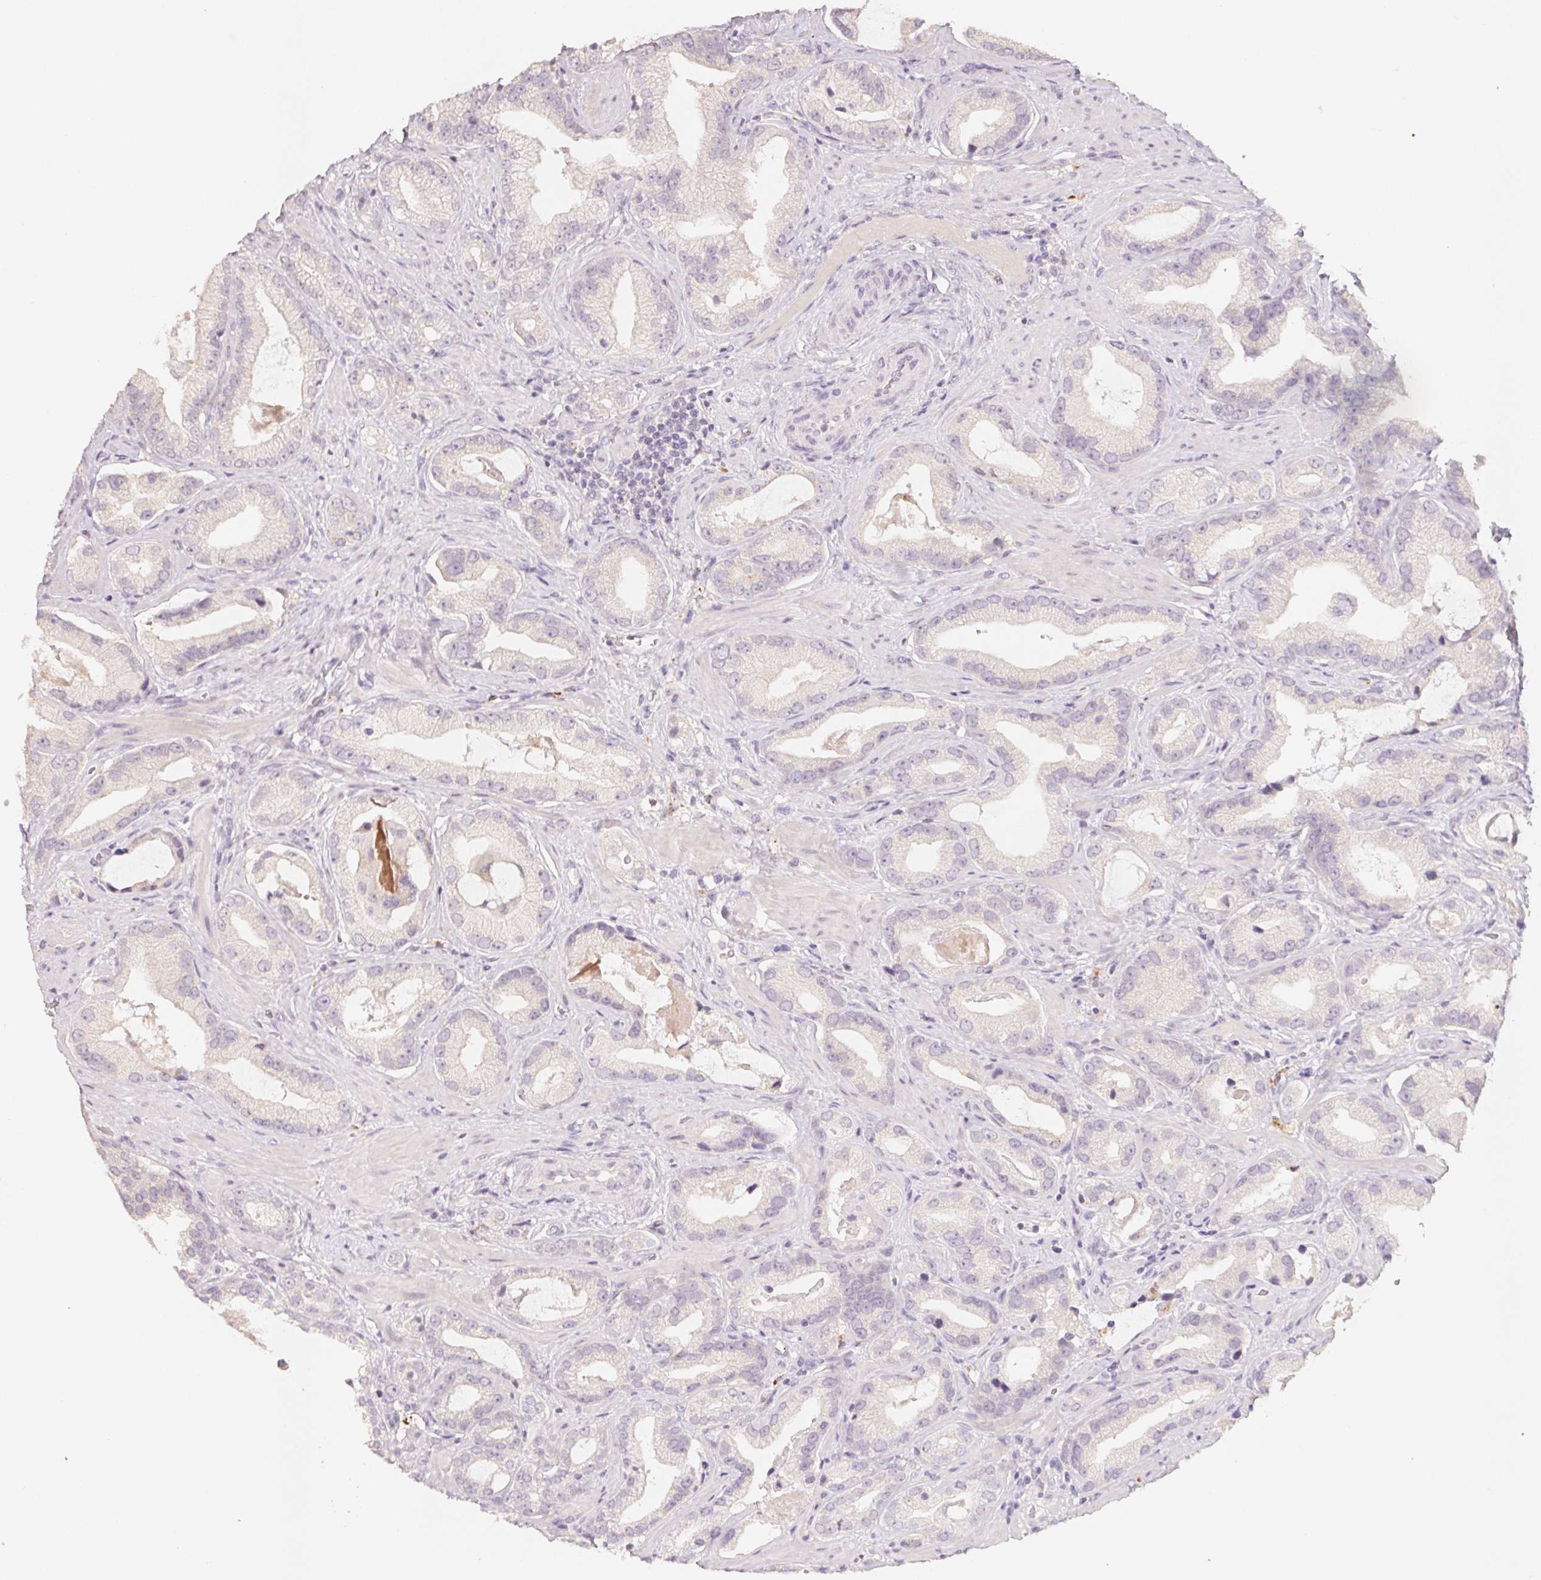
{"staining": {"intensity": "negative", "quantity": "none", "location": "none"}, "tissue": "prostate cancer", "cell_type": "Tumor cells", "image_type": "cancer", "snomed": [{"axis": "morphology", "description": "Adenocarcinoma, Low grade"}, {"axis": "topography", "description": "Prostate"}], "caption": "Tumor cells show no significant protein expression in prostate cancer (low-grade adenocarcinoma).", "gene": "TREH", "patient": {"sex": "male", "age": 62}}